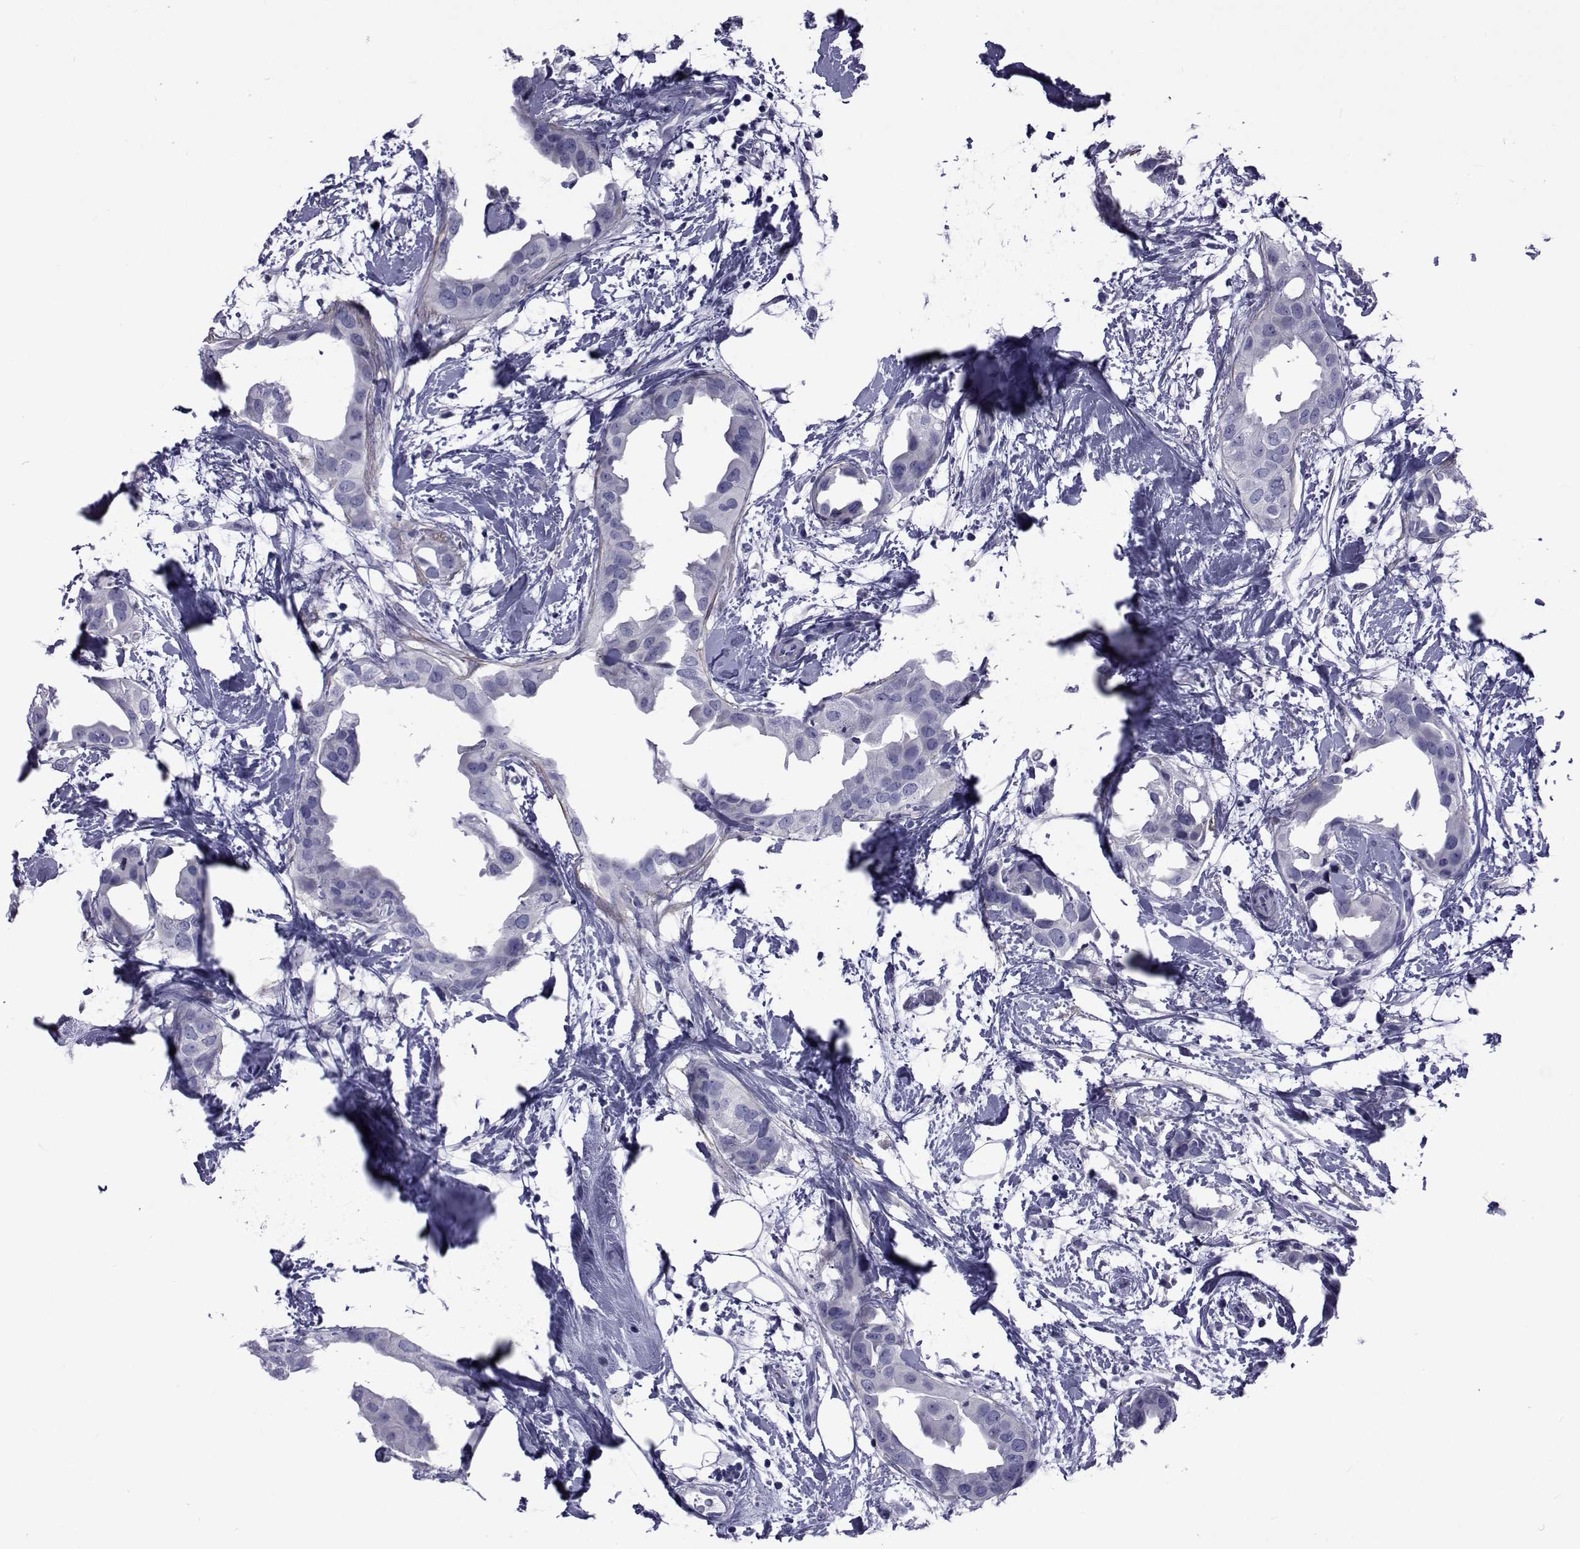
{"staining": {"intensity": "negative", "quantity": "none", "location": "none"}, "tissue": "breast cancer", "cell_type": "Tumor cells", "image_type": "cancer", "snomed": [{"axis": "morphology", "description": "Normal tissue, NOS"}, {"axis": "morphology", "description": "Duct carcinoma"}, {"axis": "topography", "description": "Breast"}], "caption": "Immunohistochemistry (IHC) of breast invasive ductal carcinoma reveals no expression in tumor cells. (IHC, brightfield microscopy, high magnification).", "gene": "GKAP1", "patient": {"sex": "female", "age": 40}}